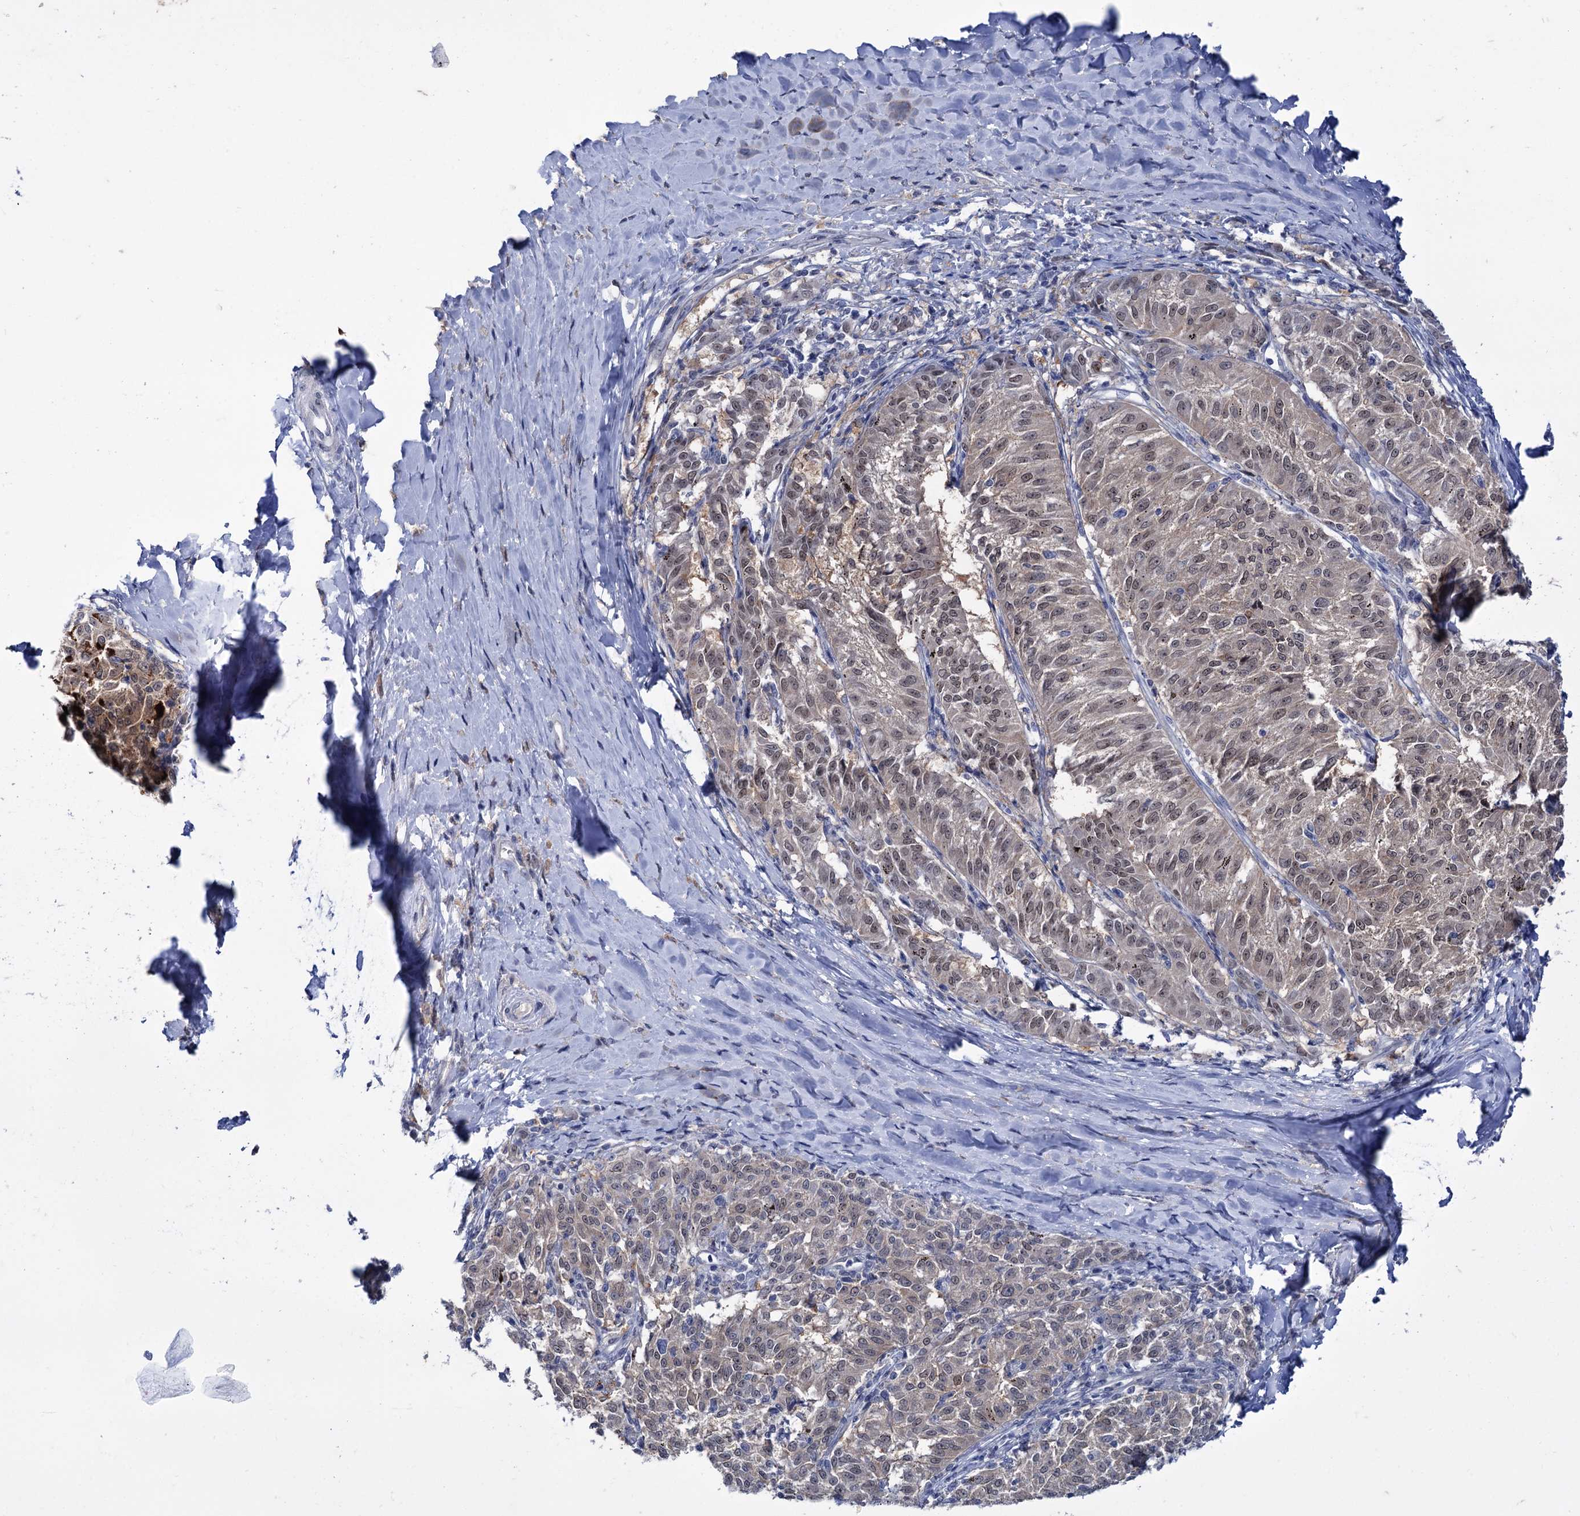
{"staining": {"intensity": "weak", "quantity": ">75%", "location": "nuclear"}, "tissue": "melanoma", "cell_type": "Tumor cells", "image_type": "cancer", "snomed": [{"axis": "morphology", "description": "Malignant melanoma, NOS"}, {"axis": "topography", "description": "Skin"}], "caption": "A histopathology image showing weak nuclear staining in approximately >75% of tumor cells in melanoma, as visualized by brown immunohistochemical staining.", "gene": "MID1IP1", "patient": {"sex": "female", "age": 72}}